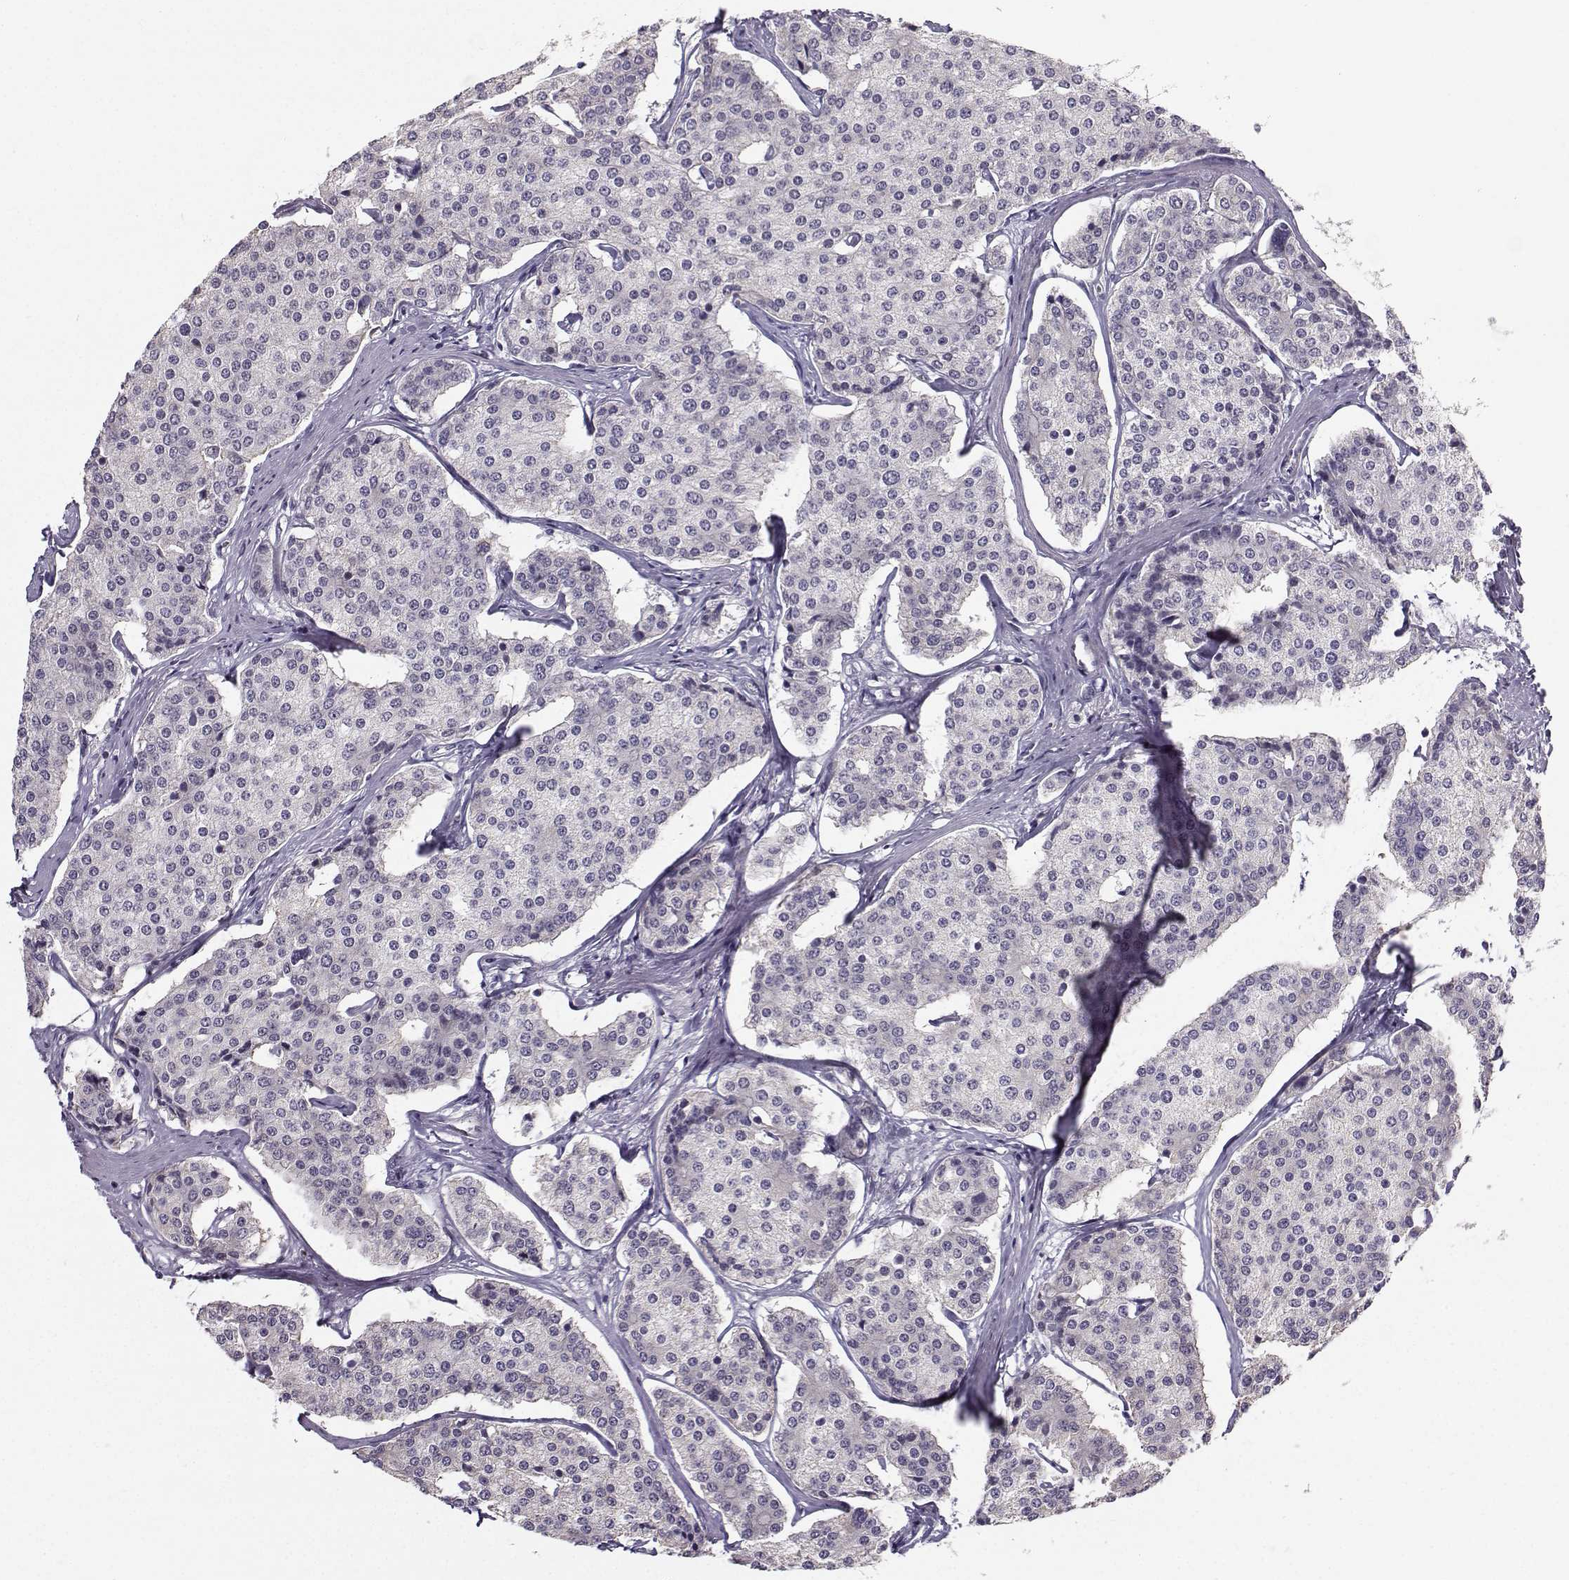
{"staining": {"intensity": "negative", "quantity": "none", "location": "none"}, "tissue": "carcinoid", "cell_type": "Tumor cells", "image_type": "cancer", "snomed": [{"axis": "morphology", "description": "Carcinoid, malignant, NOS"}, {"axis": "topography", "description": "Small intestine"}], "caption": "Immunohistochemical staining of human carcinoid shows no significant positivity in tumor cells.", "gene": "TSPYL5", "patient": {"sex": "female", "age": 65}}